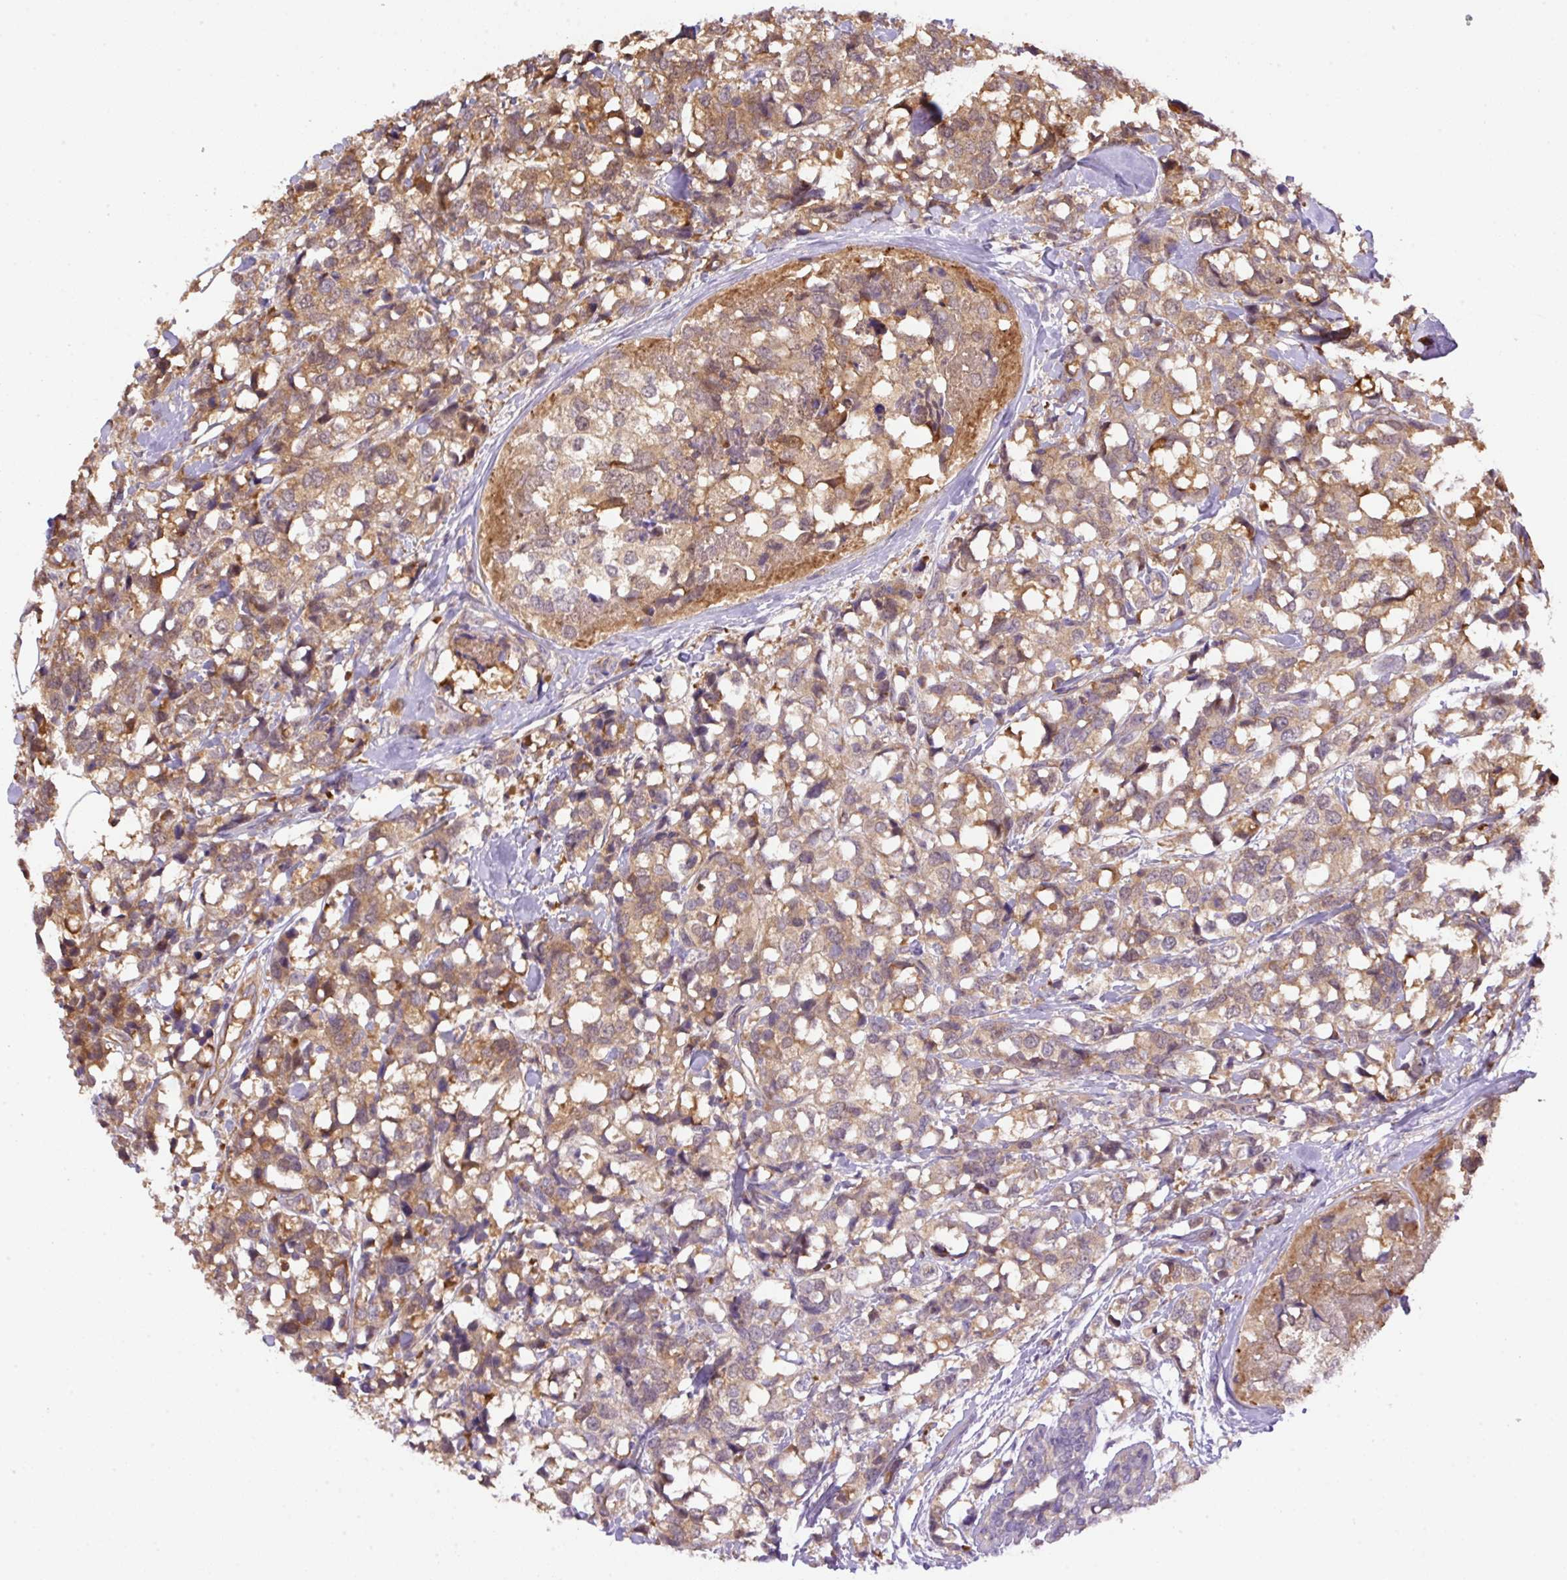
{"staining": {"intensity": "moderate", "quantity": ">75%", "location": "cytoplasmic/membranous"}, "tissue": "breast cancer", "cell_type": "Tumor cells", "image_type": "cancer", "snomed": [{"axis": "morphology", "description": "Lobular carcinoma"}, {"axis": "topography", "description": "Breast"}], "caption": "Breast lobular carcinoma stained for a protein (brown) reveals moderate cytoplasmic/membranous positive expression in about >75% of tumor cells.", "gene": "PPME1", "patient": {"sex": "female", "age": 59}}